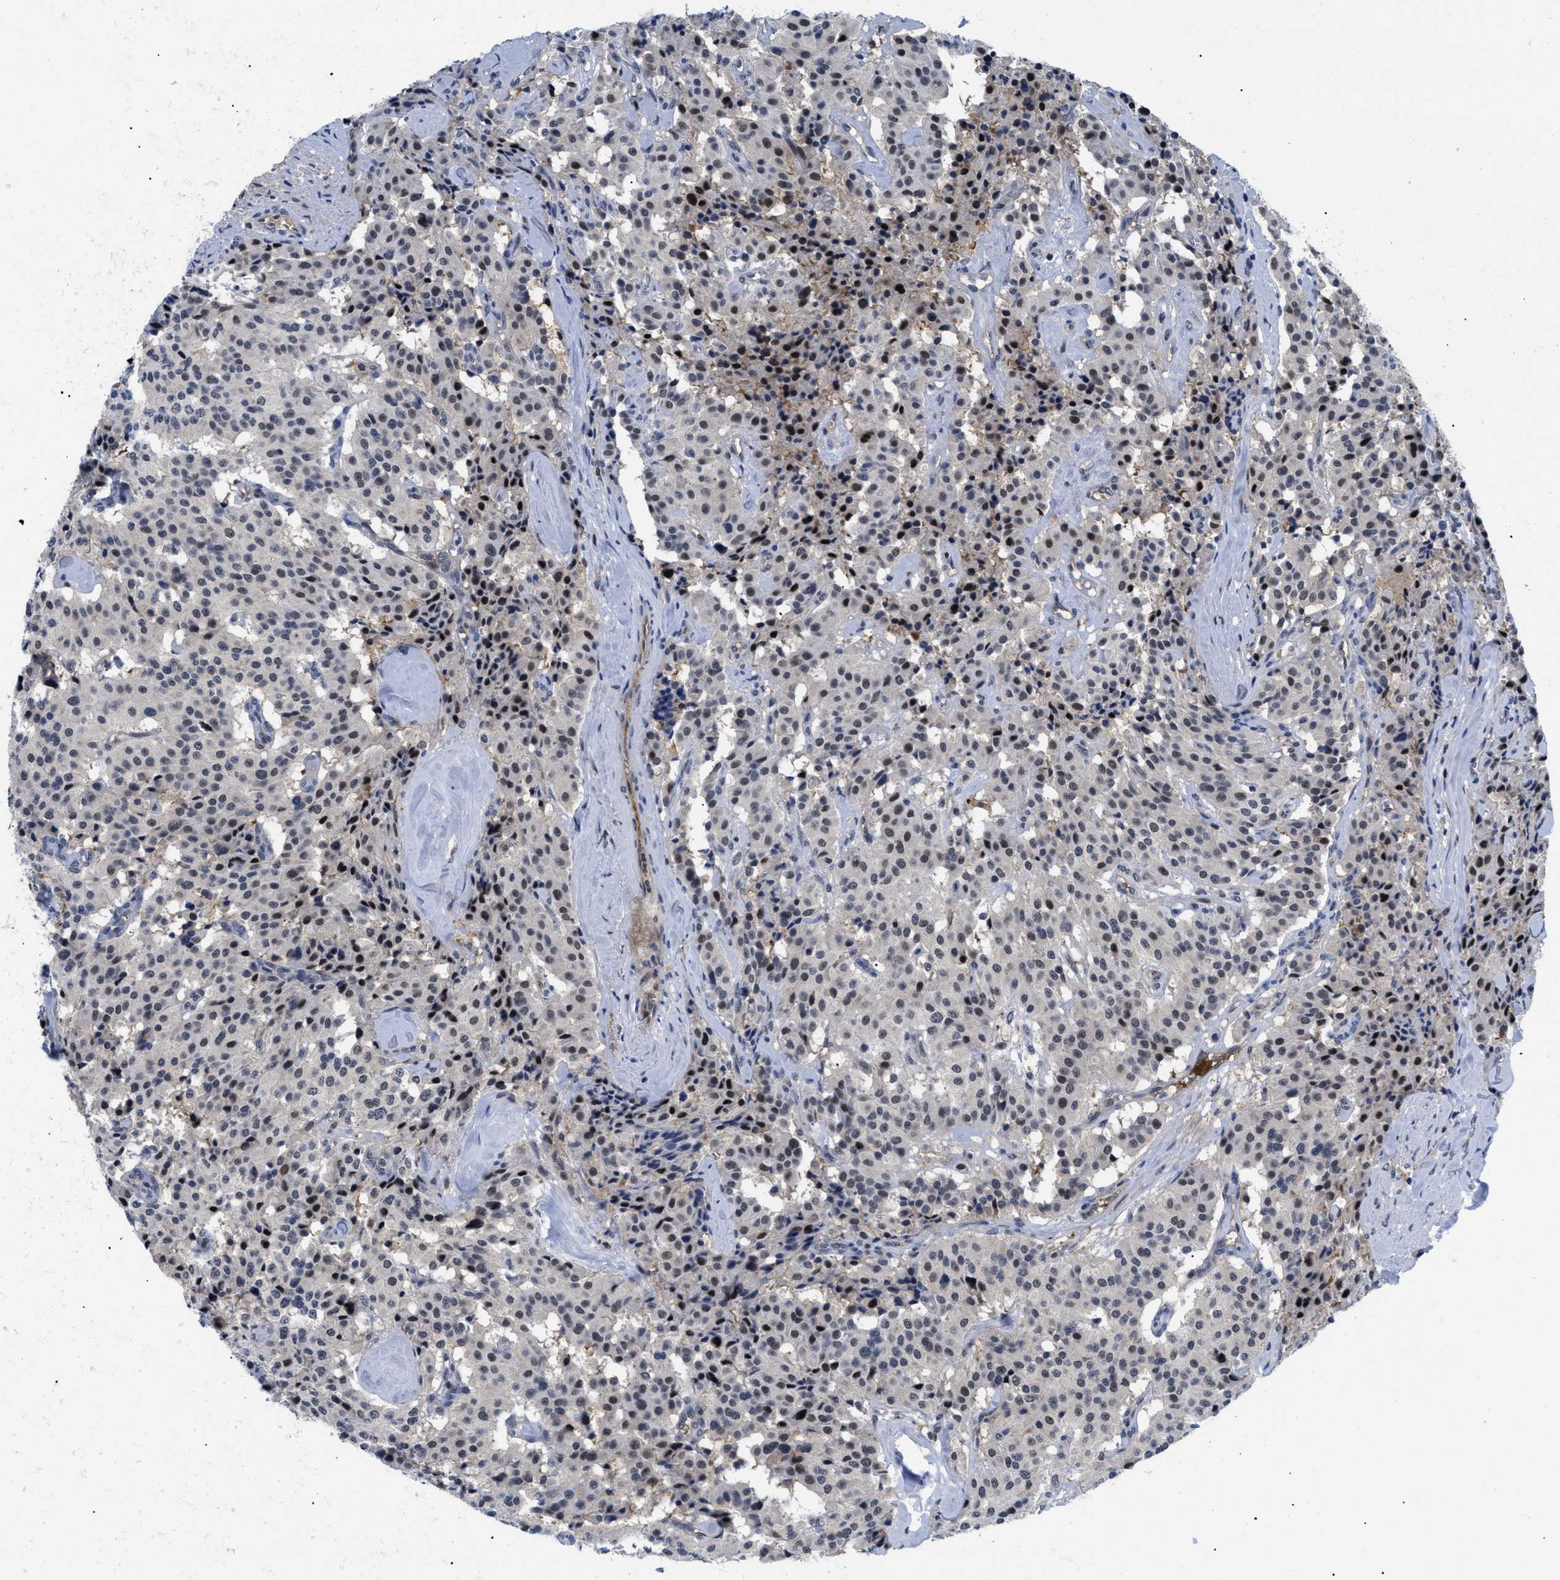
{"staining": {"intensity": "moderate", "quantity": "<25%", "location": "nuclear"}, "tissue": "carcinoid", "cell_type": "Tumor cells", "image_type": "cancer", "snomed": [{"axis": "morphology", "description": "Carcinoid, malignant, NOS"}, {"axis": "topography", "description": "Lung"}], "caption": "Carcinoid (malignant) stained with a brown dye reveals moderate nuclear positive expression in about <25% of tumor cells.", "gene": "SLC29A2", "patient": {"sex": "male", "age": 30}}